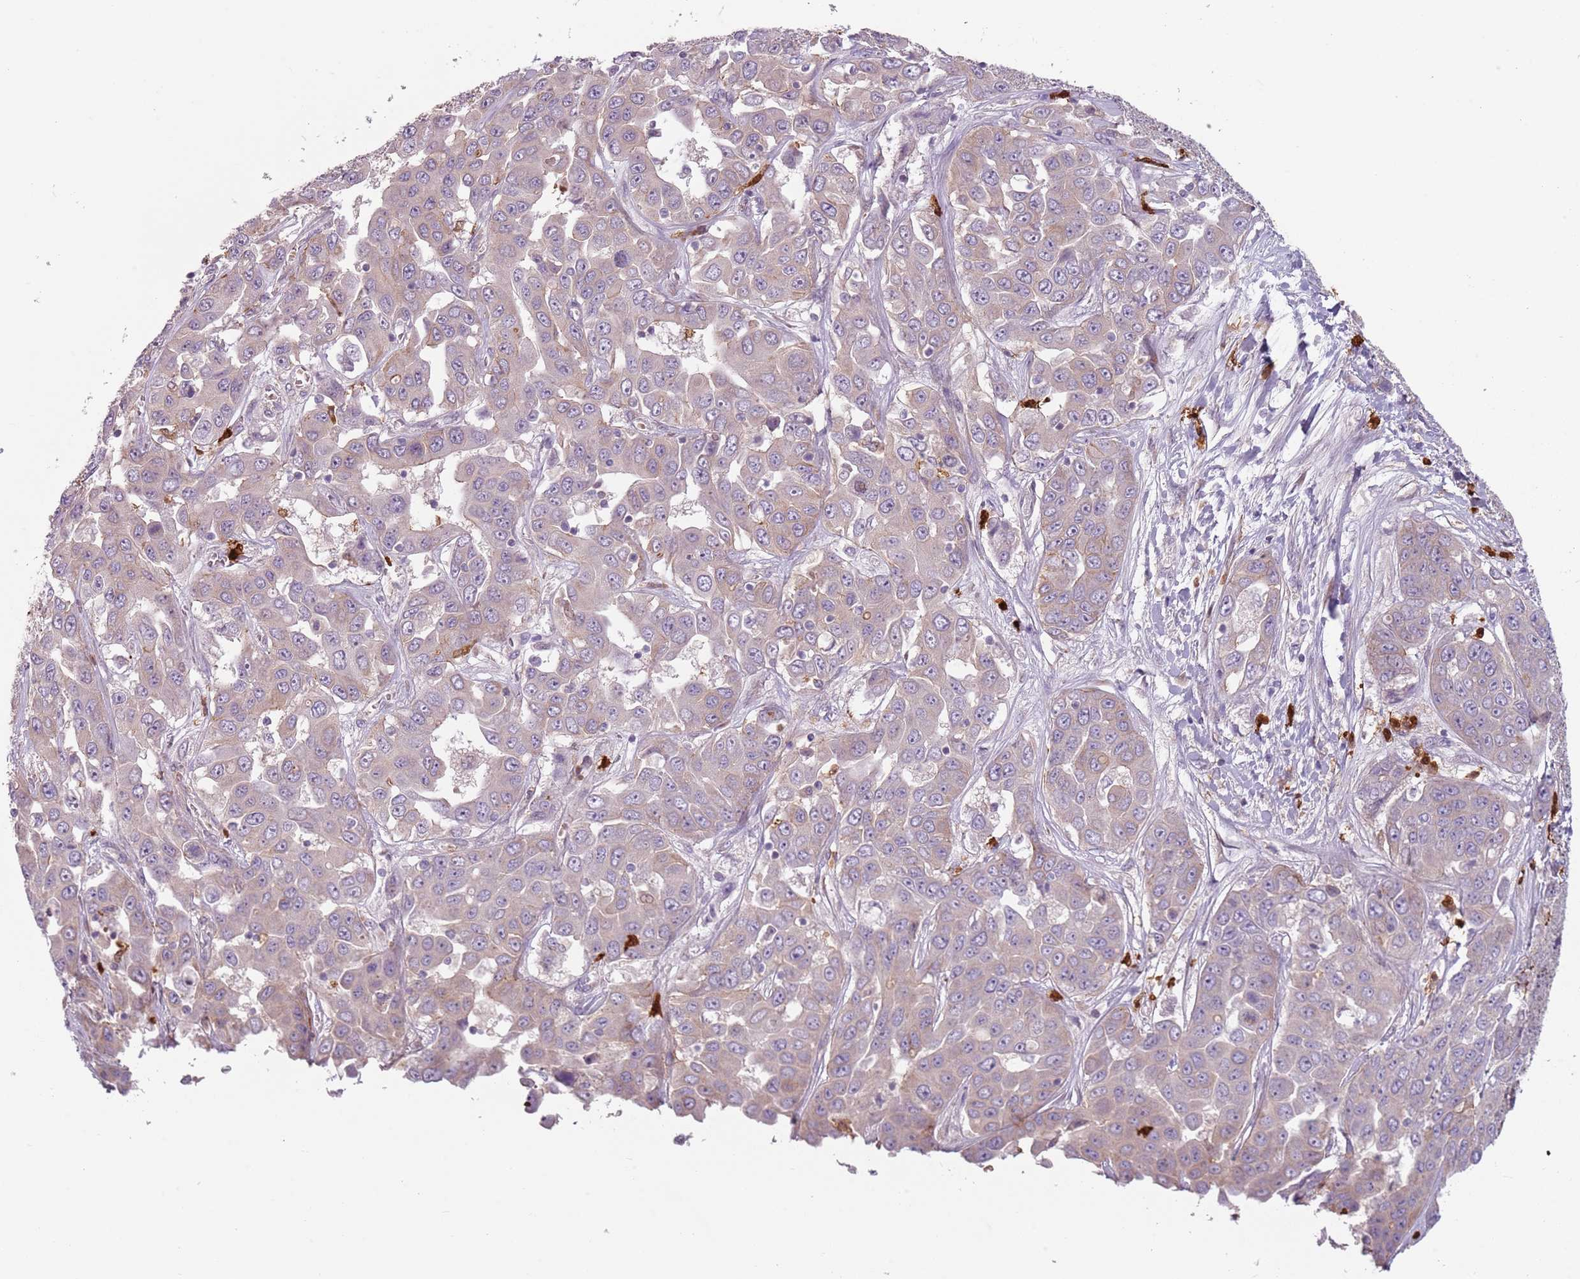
{"staining": {"intensity": "weak", "quantity": "25%-75%", "location": "cytoplasmic/membranous"}, "tissue": "liver cancer", "cell_type": "Tumor cells", "image_type": "cancer", "snomed": [{"axis": "morphology", "description": "Cholangiocarcinoma"}, {"axis": "topography", "description": "Liver"}], "caption": "Immunohistochemistry (DAB (3,3'-diaminobenzidine)) staining of human cholangiocarcinoma (liver) demonstrates weak cytoplasmic/membranous protein expression in about 25%-75% of tumor cells.", "gene": "SPAG4", "patient": {"sex": "female", "age": 52}}